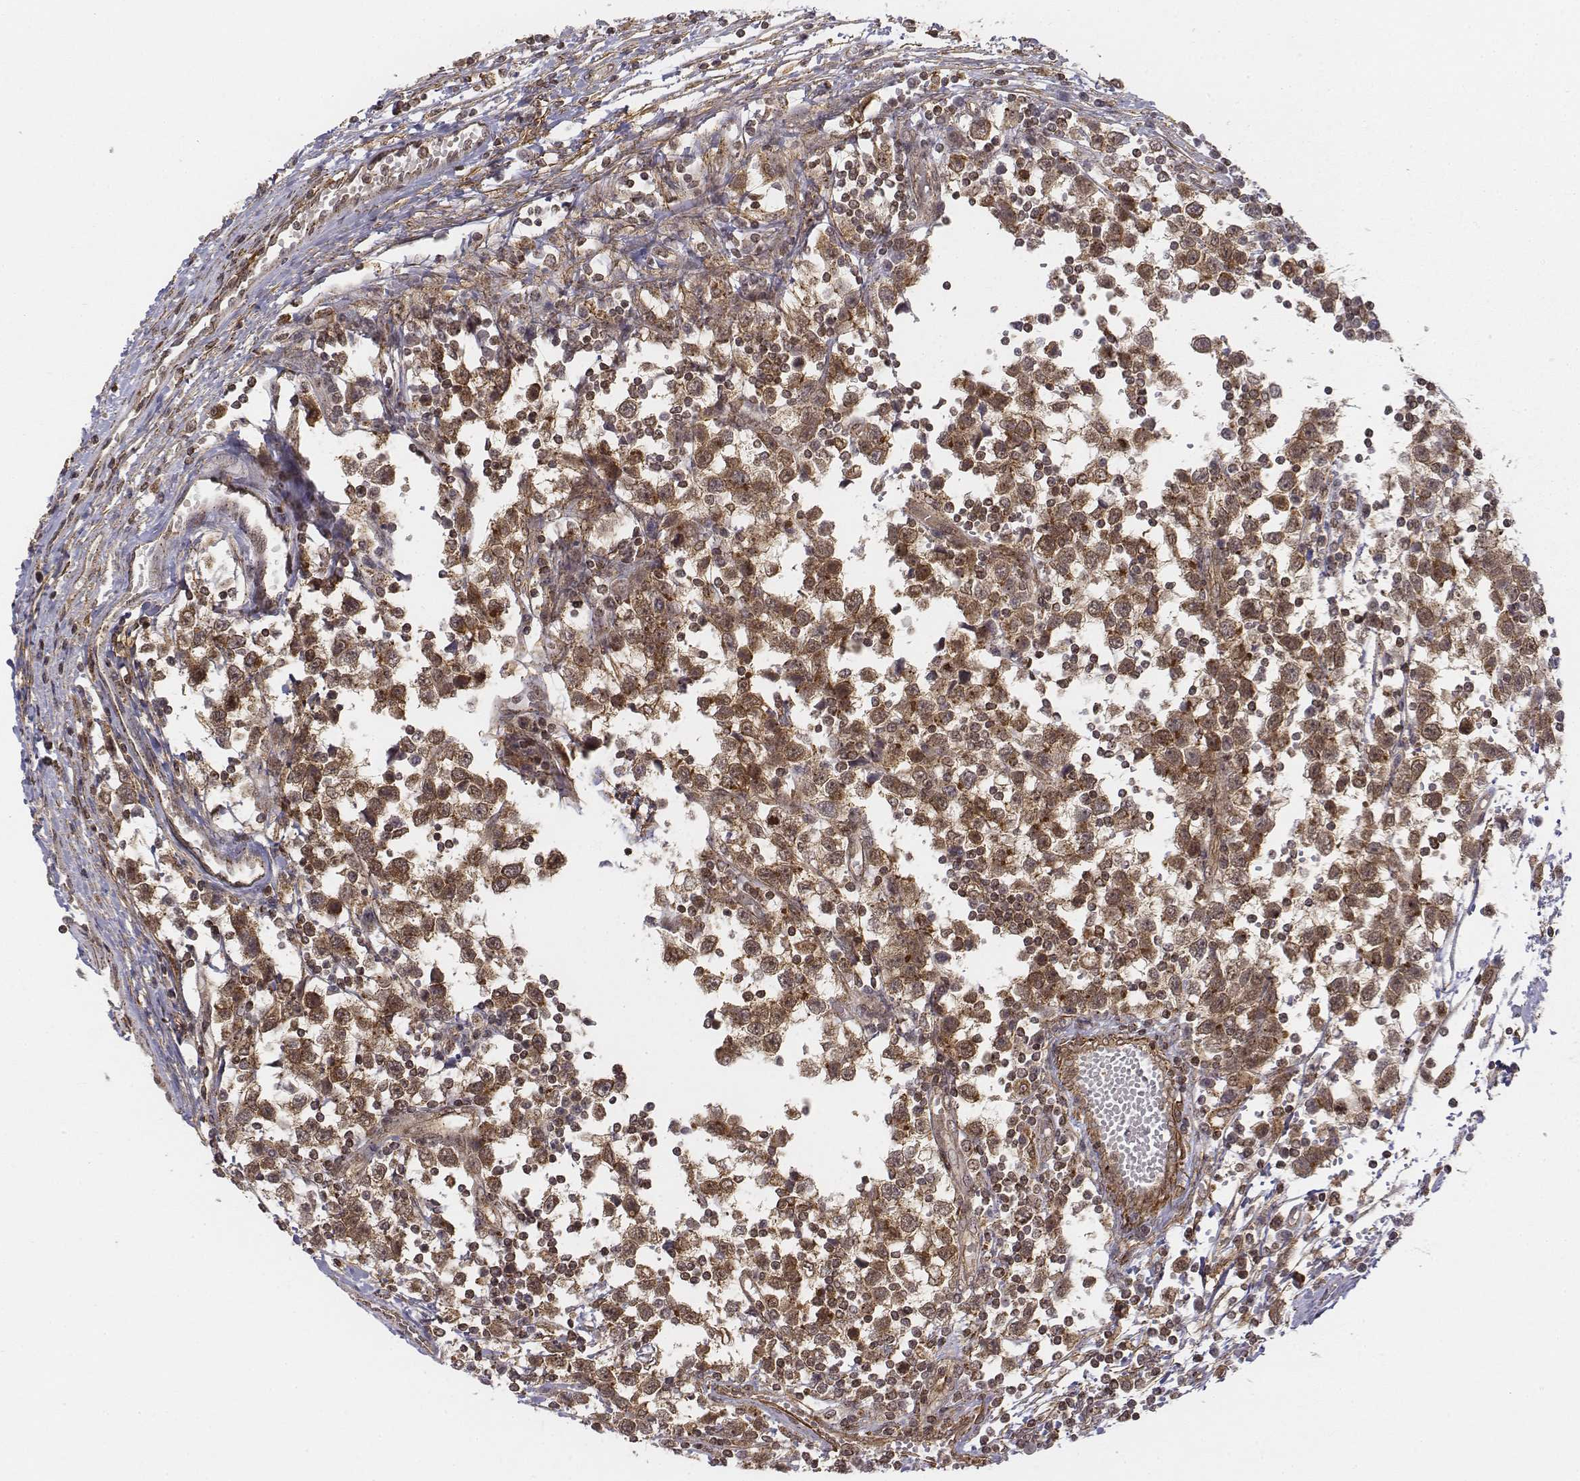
{"staining": {"intensity": "moderate", "quantity": ">75%", "location": "cytoplasmic/membranous,nuclear"}, "tissue": "testis cancer", "cell_type": "Tumor cells", "image_type": "cancer", "snomed": [{"axis": "morphology", "description": "Seminoma, NOS"}, {"axis": "topography", "description": "Testis"}], "caption": "Immunohistochemical staining of testis cancer displays moderate cytoplasmic/membranous and nuclear protein positivity in about >75% of tumor cells. (IHC, brightfield microscopy, high magnification).", "gene": "ZFYVE19", "patient": {"sex": "male", "age": 34}}